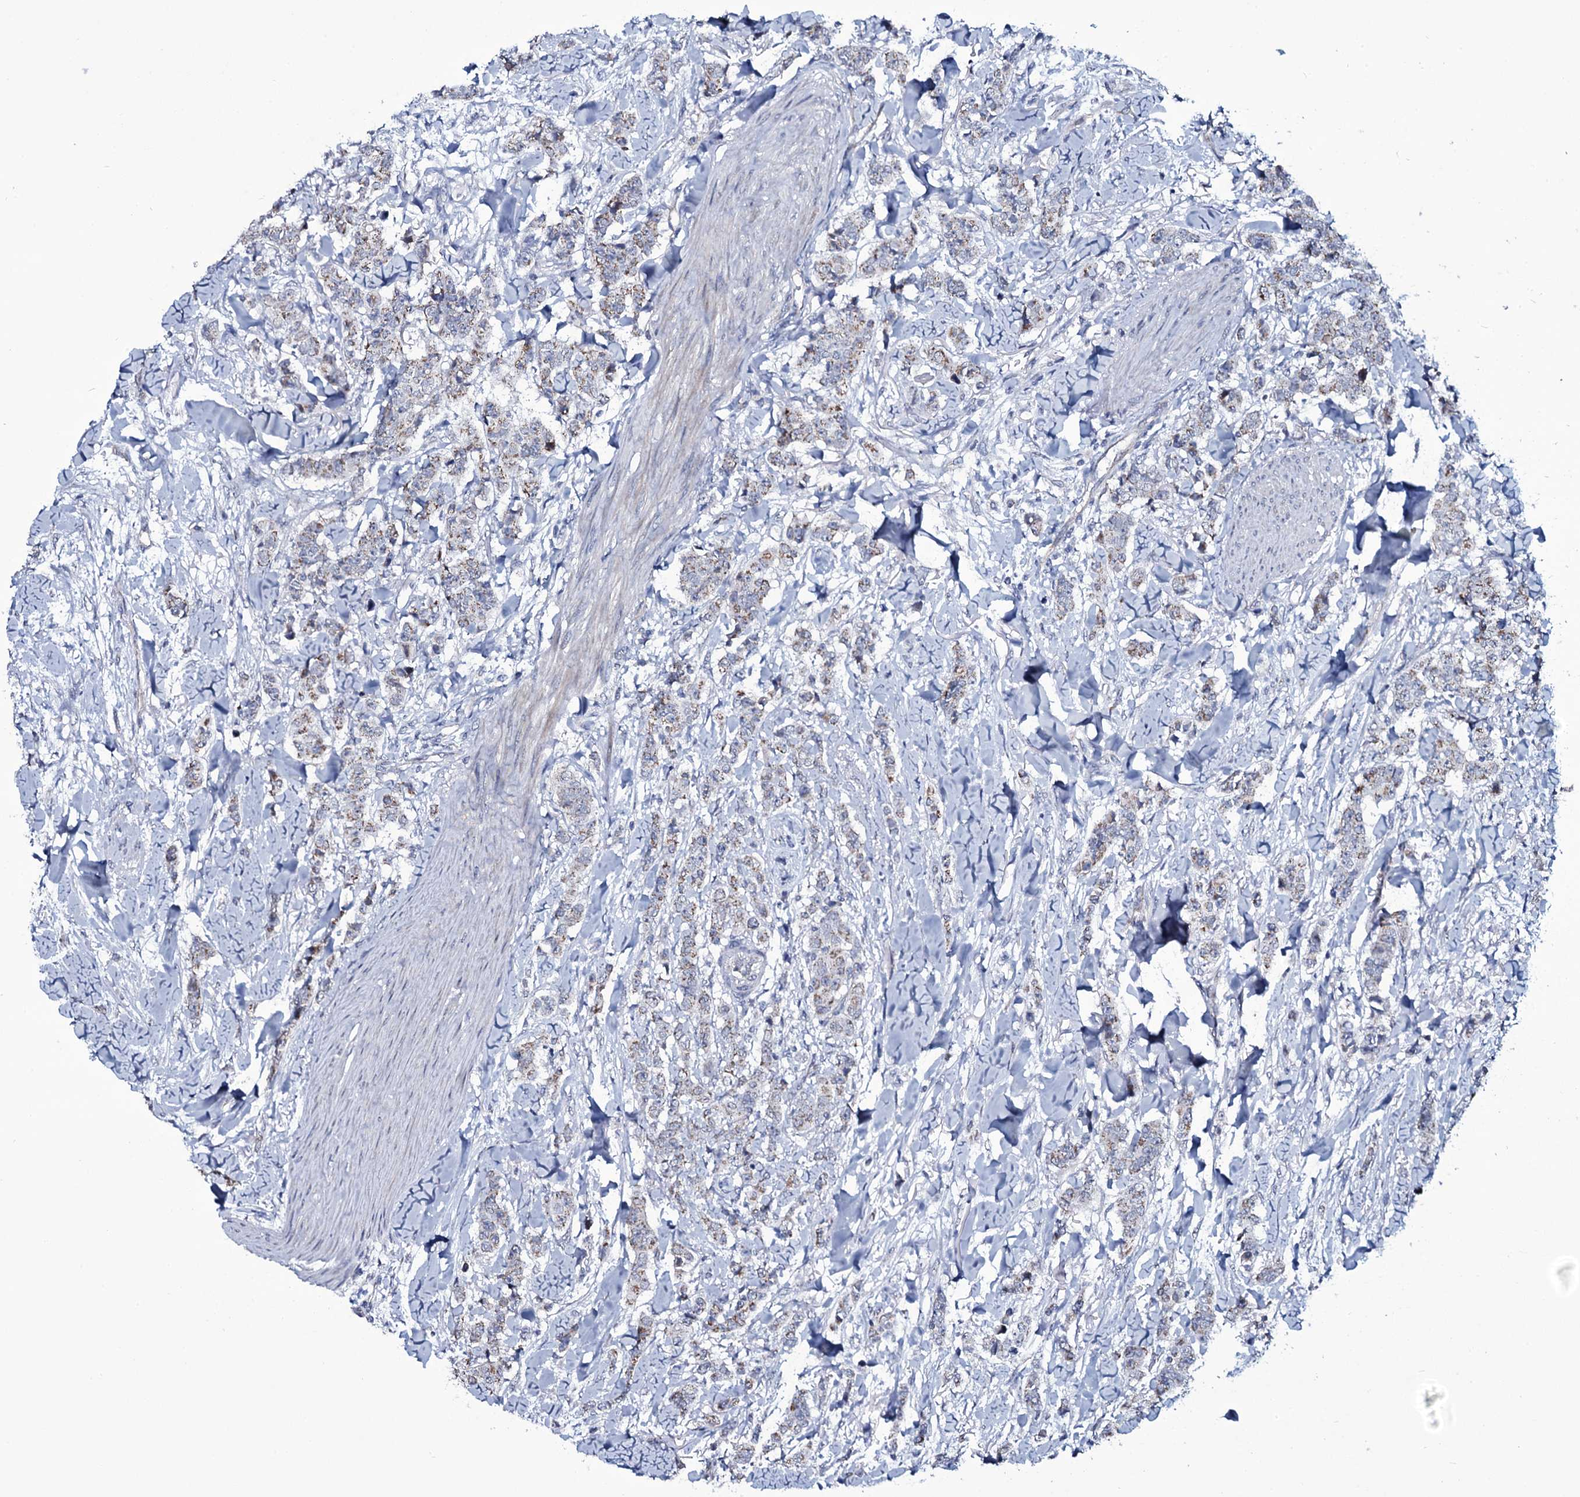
{"staining": {"intensity": "weak", "quantity": "<25%", "location": "cytoplasmic/membranous"}, "tissue": "breast cancer", "cell_type": "Tumor cells", "image_type": "cancer", "snomed": [{"axis": "morphology", "description": "Duct carcinoma"}, {"axis": "topography", "description": "Breast"}], "caption": "DAB (3,3'-diaminobenzidine) immunohistochemical staining of breast intraductal carcinoma exhibits no significant positivity in tumor cells.", "gene": "WIPF3", "patient": {"sex": "female", "age": 40}}